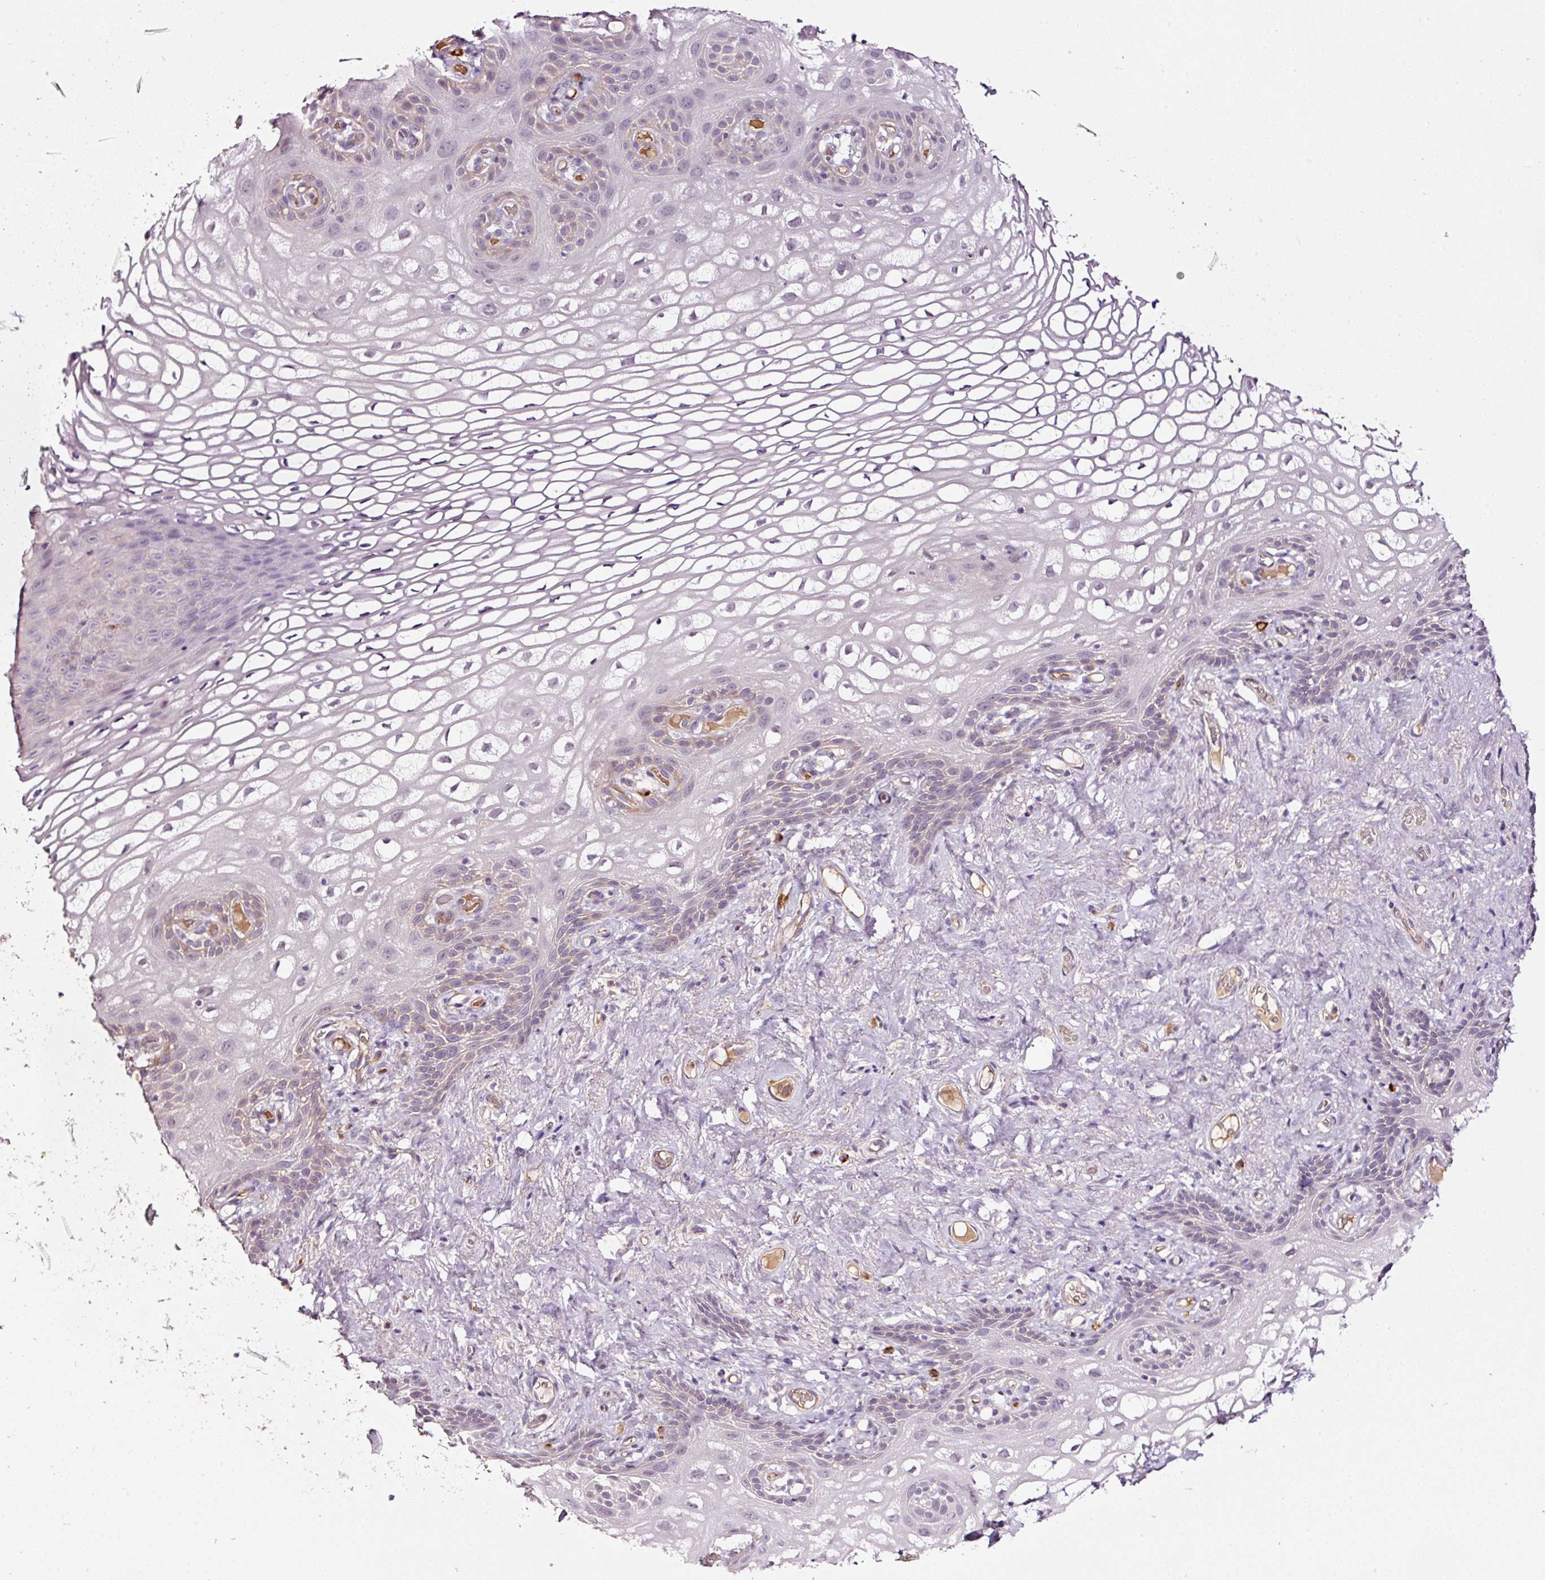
{"staining": {"intensity": "weak", "quantity": "<25%", "location": "cytoplasmic/membranous"}, "tissue": "vagina", "cell_type": "Squamous epithelial cells", "image_type": "normal", "snomed": [{"axis": "morphology", "description": "Normal tissue, NOS"}, {"axis": "topography", "description": "Vagina"}, {"axis": "topography", "description": "Peripheral nerve tissue"}], "caption": "Squamous epithelial cells show no significant protein positivity in unremarkable vagina. (DAB immunohistochemistry (IHC), high magnification).", "gene": "ABCB4", "patient": {"sex": "female", "age": 71}}